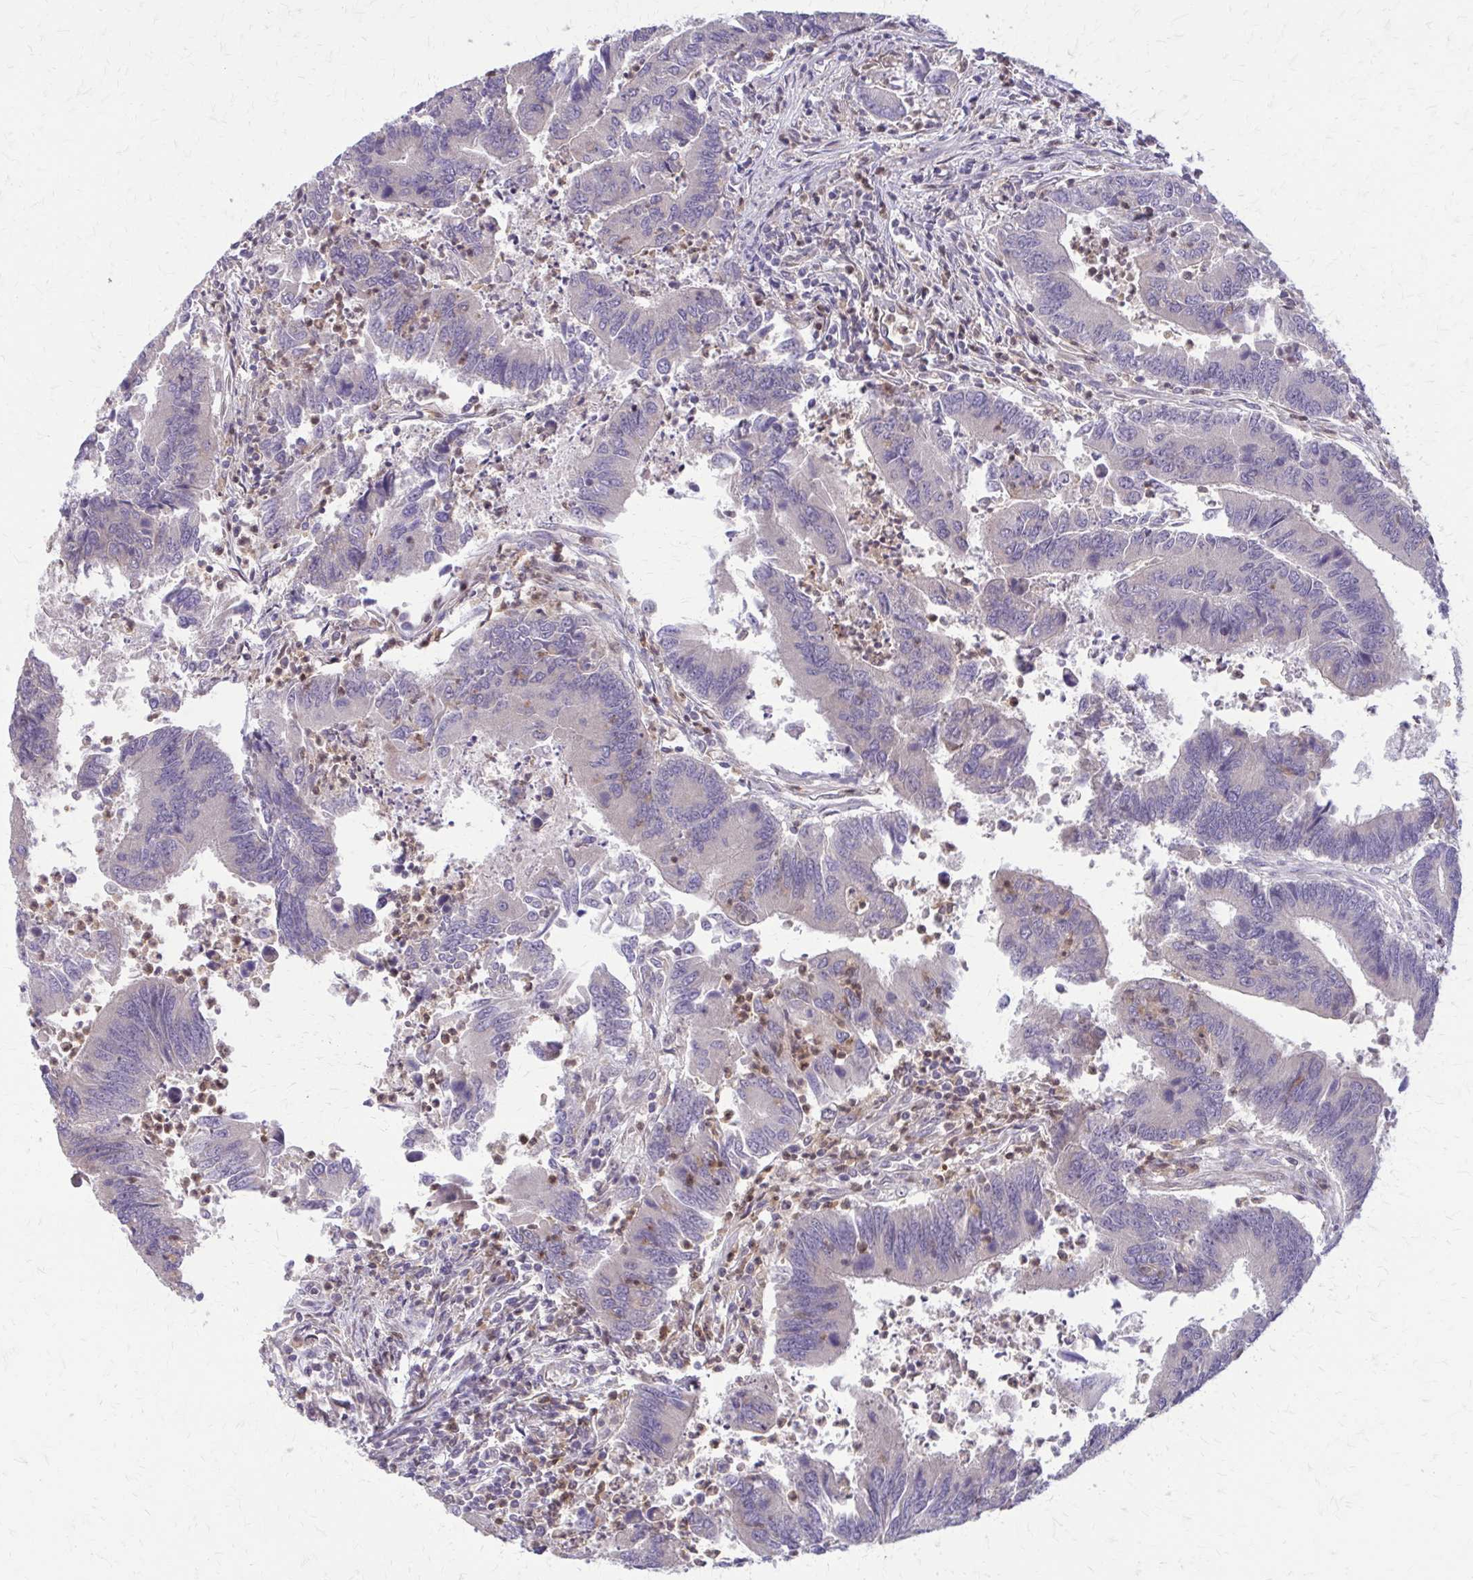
{"staining": {"intensity": "negative", "quantity": "none", "location": "none"}, "tissue": "colorectal cancer", "cell_type": "Tumor cells", "image_type": "cancer", "snomed": [{"axis": "morphology", "description": "Adenocarcinoma, NOS"}, {"axis": "topography", "description": "Colon"}], "caption": "Immunohistochemistry micrograph of neoplastic tissue: human adenocarcinoma (colorectal) stained with DAB (3,3'-diaminobenzidine) displays no significant protein expression in tumor cells.", "gene": "NRBF2", "patient": {"sex": "female", "age": 67}}